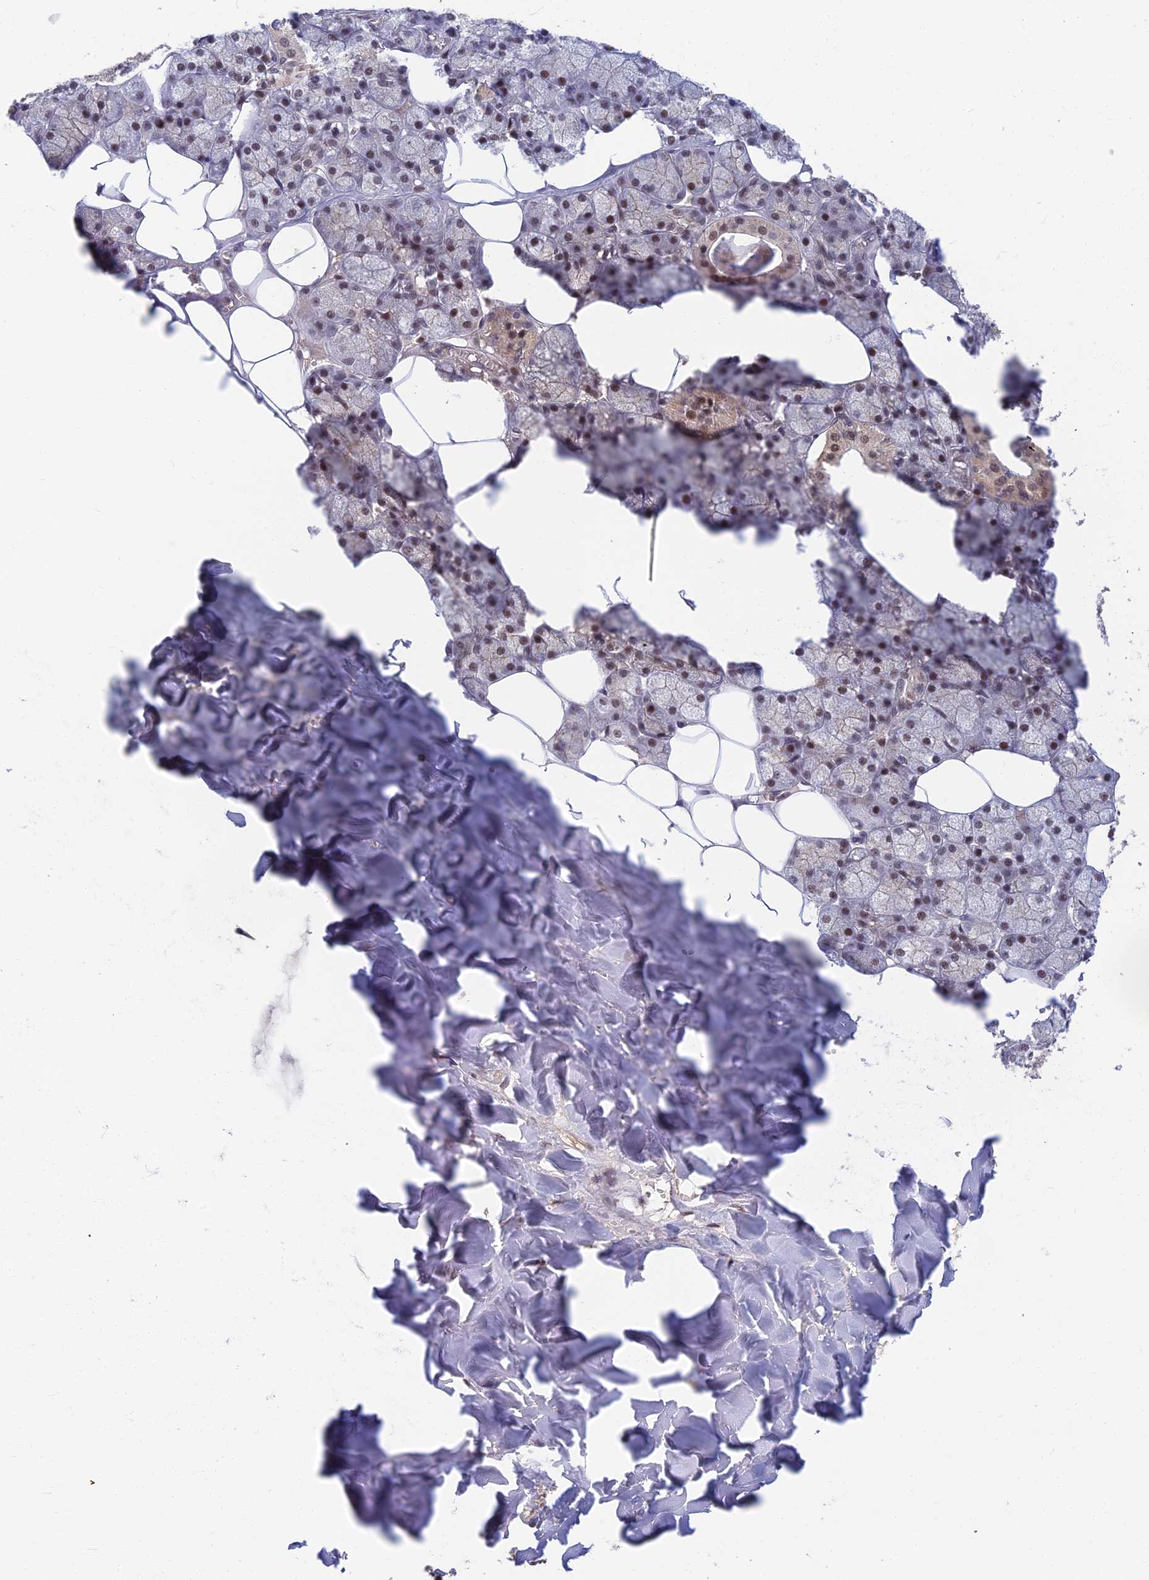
{"staining": {"intensity": "moderate", "quantity": "25%-75%", "location": "cytoplasmic/membranous,nuclear"}, "tissue": "salivary gland", "cell_type": "Glandular cells", "image_type": "normal", "snomed": [{"axis": "morphology", "description": "Normal tissue, NOS"}, {"axis": "topography", "description": "Salivary gland"}], "caption": "Immunohistochemical staining of benign salivary gland shows moderate cytoplasmic/membranous,nuclear protein staining in about 25%-75% of glandular cells.", "gene": "TCEA2", "patient": {"sex": "male", "age": 62}}